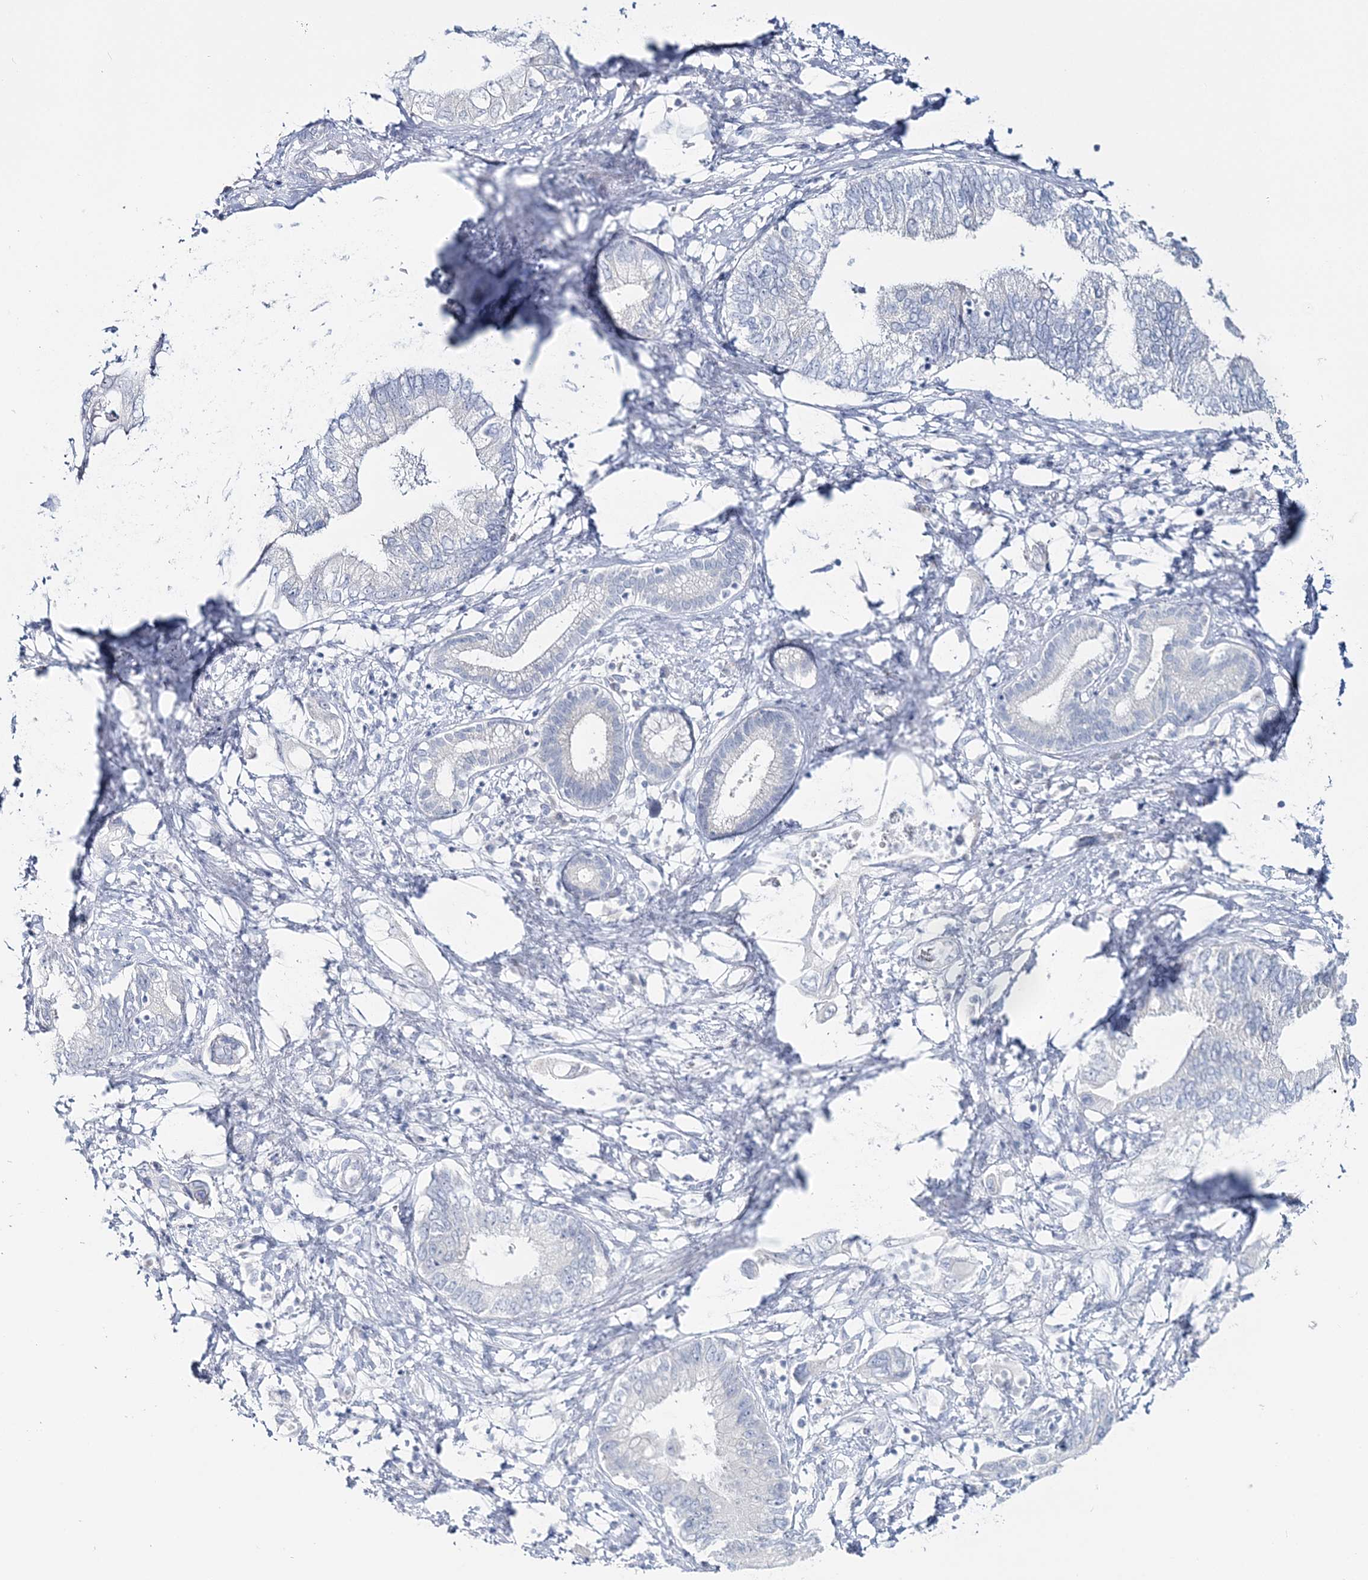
{"staining": {"intensity": "negative", "quantity": "none", "location": "none"}, "tissue": "pancreatic cancer", "cell_type": "Tumor cells", "image_type": "cancer", "snomed": [{"axis": "morphology", "description": "Adenocarcinoma, NOS"}, {"axis": "topography", "description": "Pancreas"}], "caption": "IHC photomicrograph of pancreatic adenocarcinoma stained for a protein (brown), which shows no staining in tumor cells. The staining was performed using DAB (3,3'-diaminobenzidine) to visualize the protein expression in brown, while the nuclei were stained in blue with hematoxylin (Magnification: 20x).", "gene": "CYP3A4", "patient": {"sex": "female", "age": 73}}